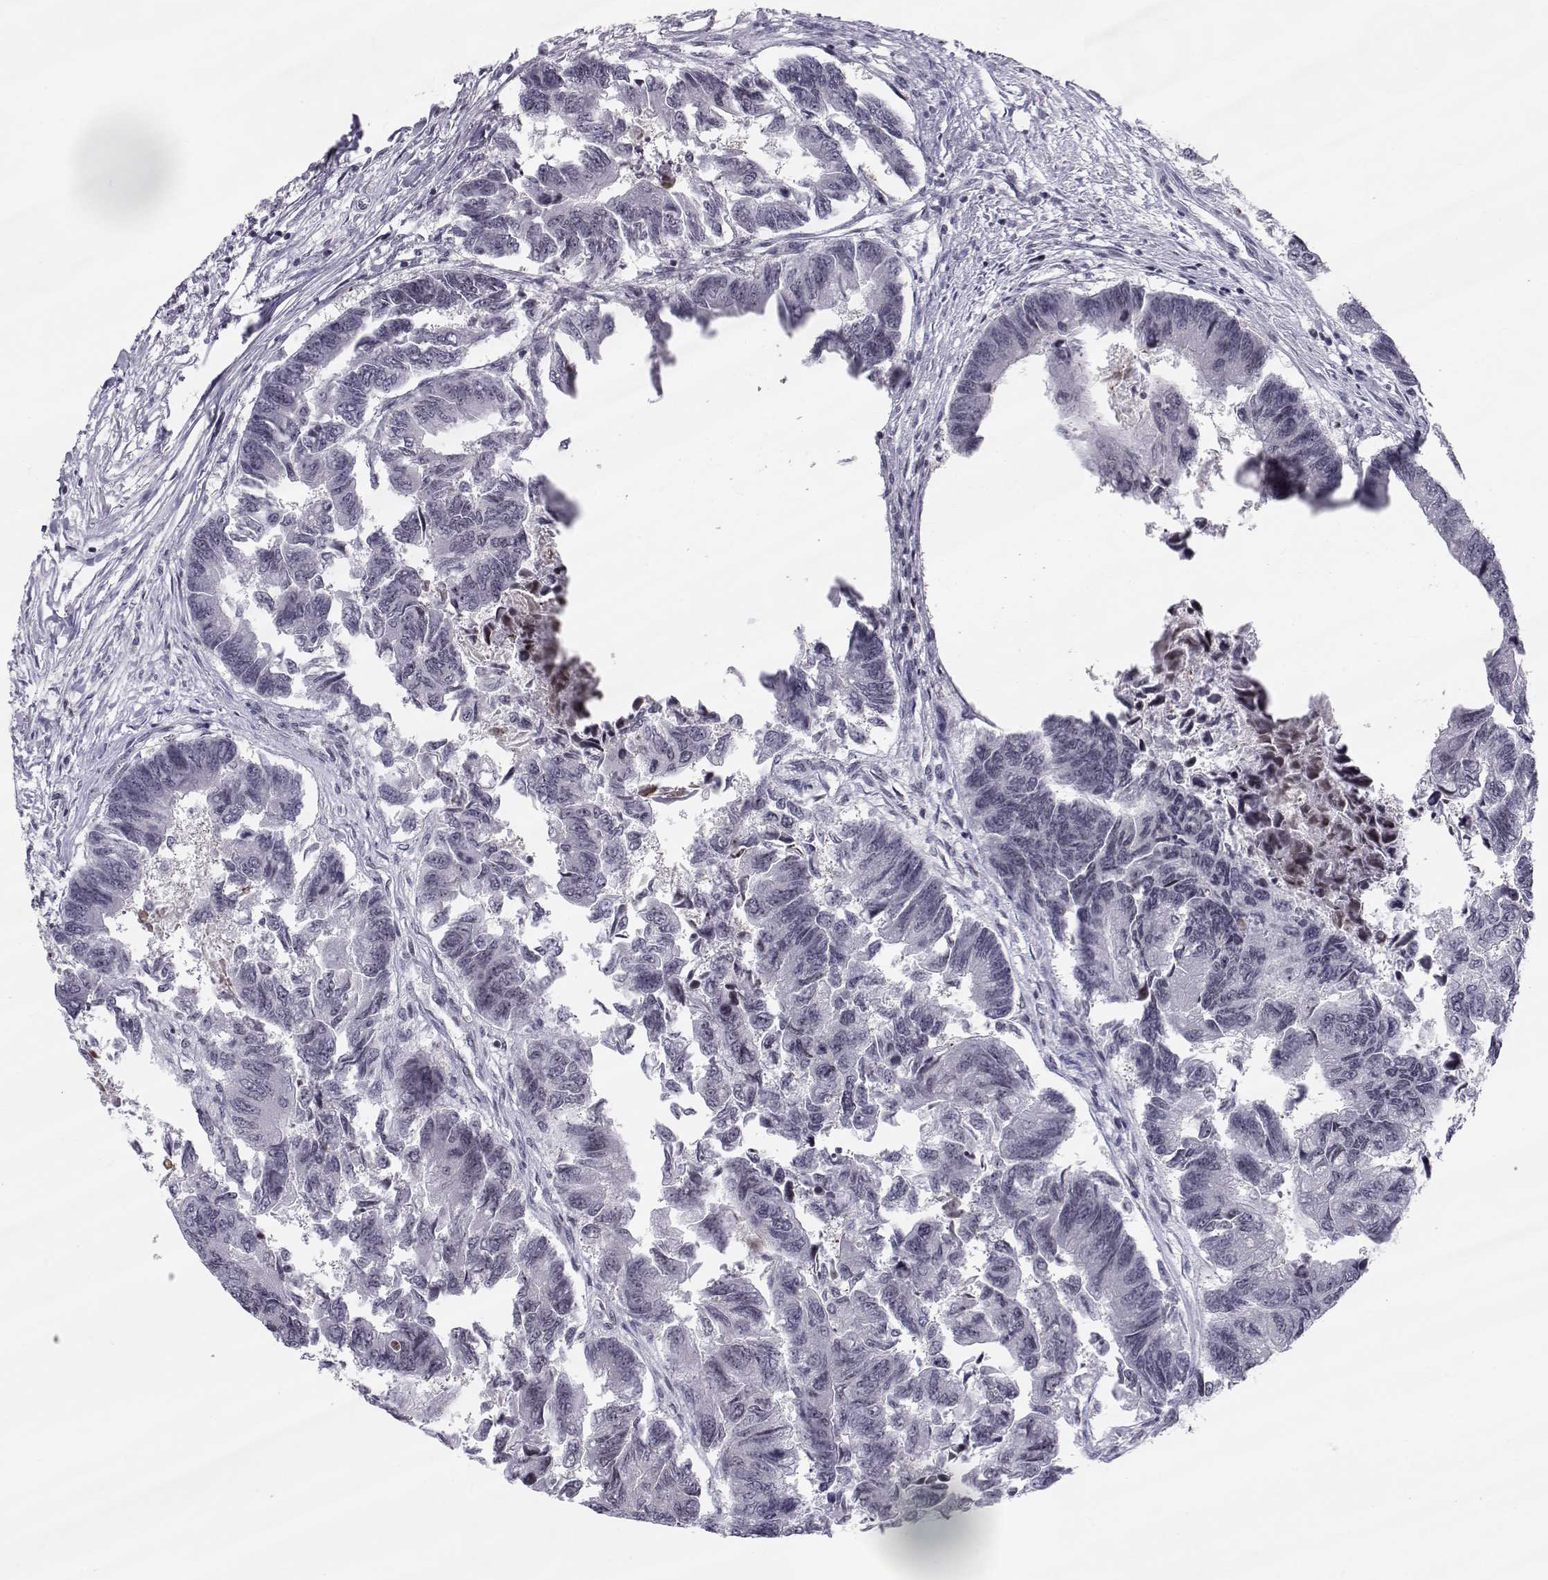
{"staining": {"intensity": "negative", "quantity": "none", "location": "none"}, "tissue": "colorectal cancer", "cell_type": "Tumor cells", "image_type": "cancer", "snomed": [{"axis": "morphology", "description": "Adenocarcinoma, NOS"}, {"axis": "topography", "description": "Colon"}], "caption": "Colorectal cancer (adenocarcinoma) was stained to show a protein in brown. There is no significant expression in tumor cells. (Brightfield microscopy of DAB (3,3'-diaminobenzidine) IHC at high magnification).", "gene": "MARCHF4", "patient": {"sex": "female", "age": 65}}